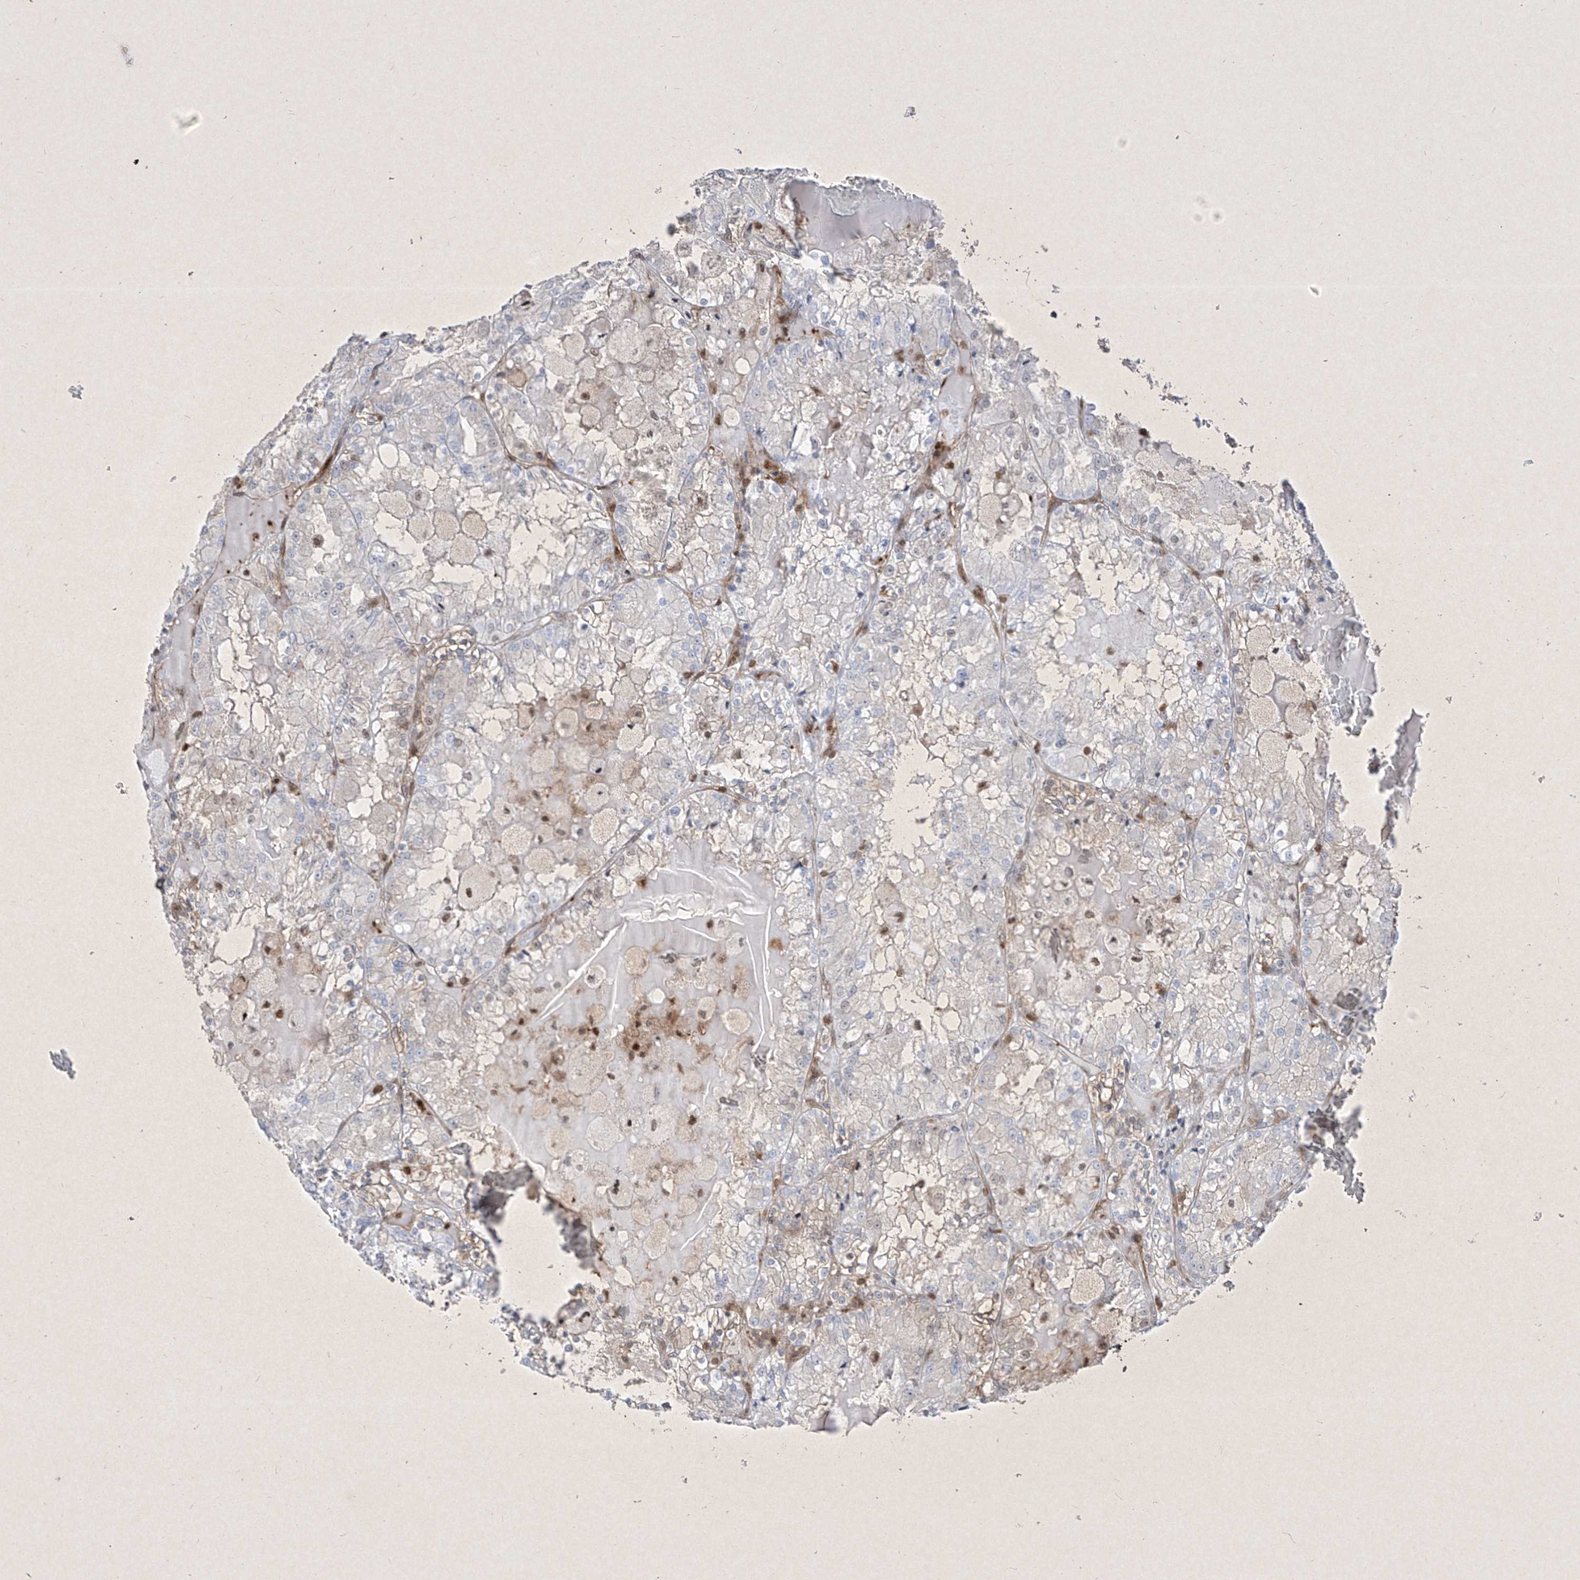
{"staining": {"intensity": "negative", "quantity": "none", "location": "none"}, "tissue": "renal cancer", "cell_type": "Tumor cells", "image_type": "cancer", "snomed": [{"axis": "morphology", "description": "Adenocarcinoma, NOS"}, {"axis": "topography", "description": "Kidney"}], "caption": "The IHC histopathology image has no significant positivity in tumor cells of renal adenocarcinoma tissue. The staining is performed using DAB (3,3'-diaminobenzidine) brown chromogen with nuclei counter-stained in using hematoxylin.", "gene": "PSMB10", "patient": {"sex": "female", "age": 56}}